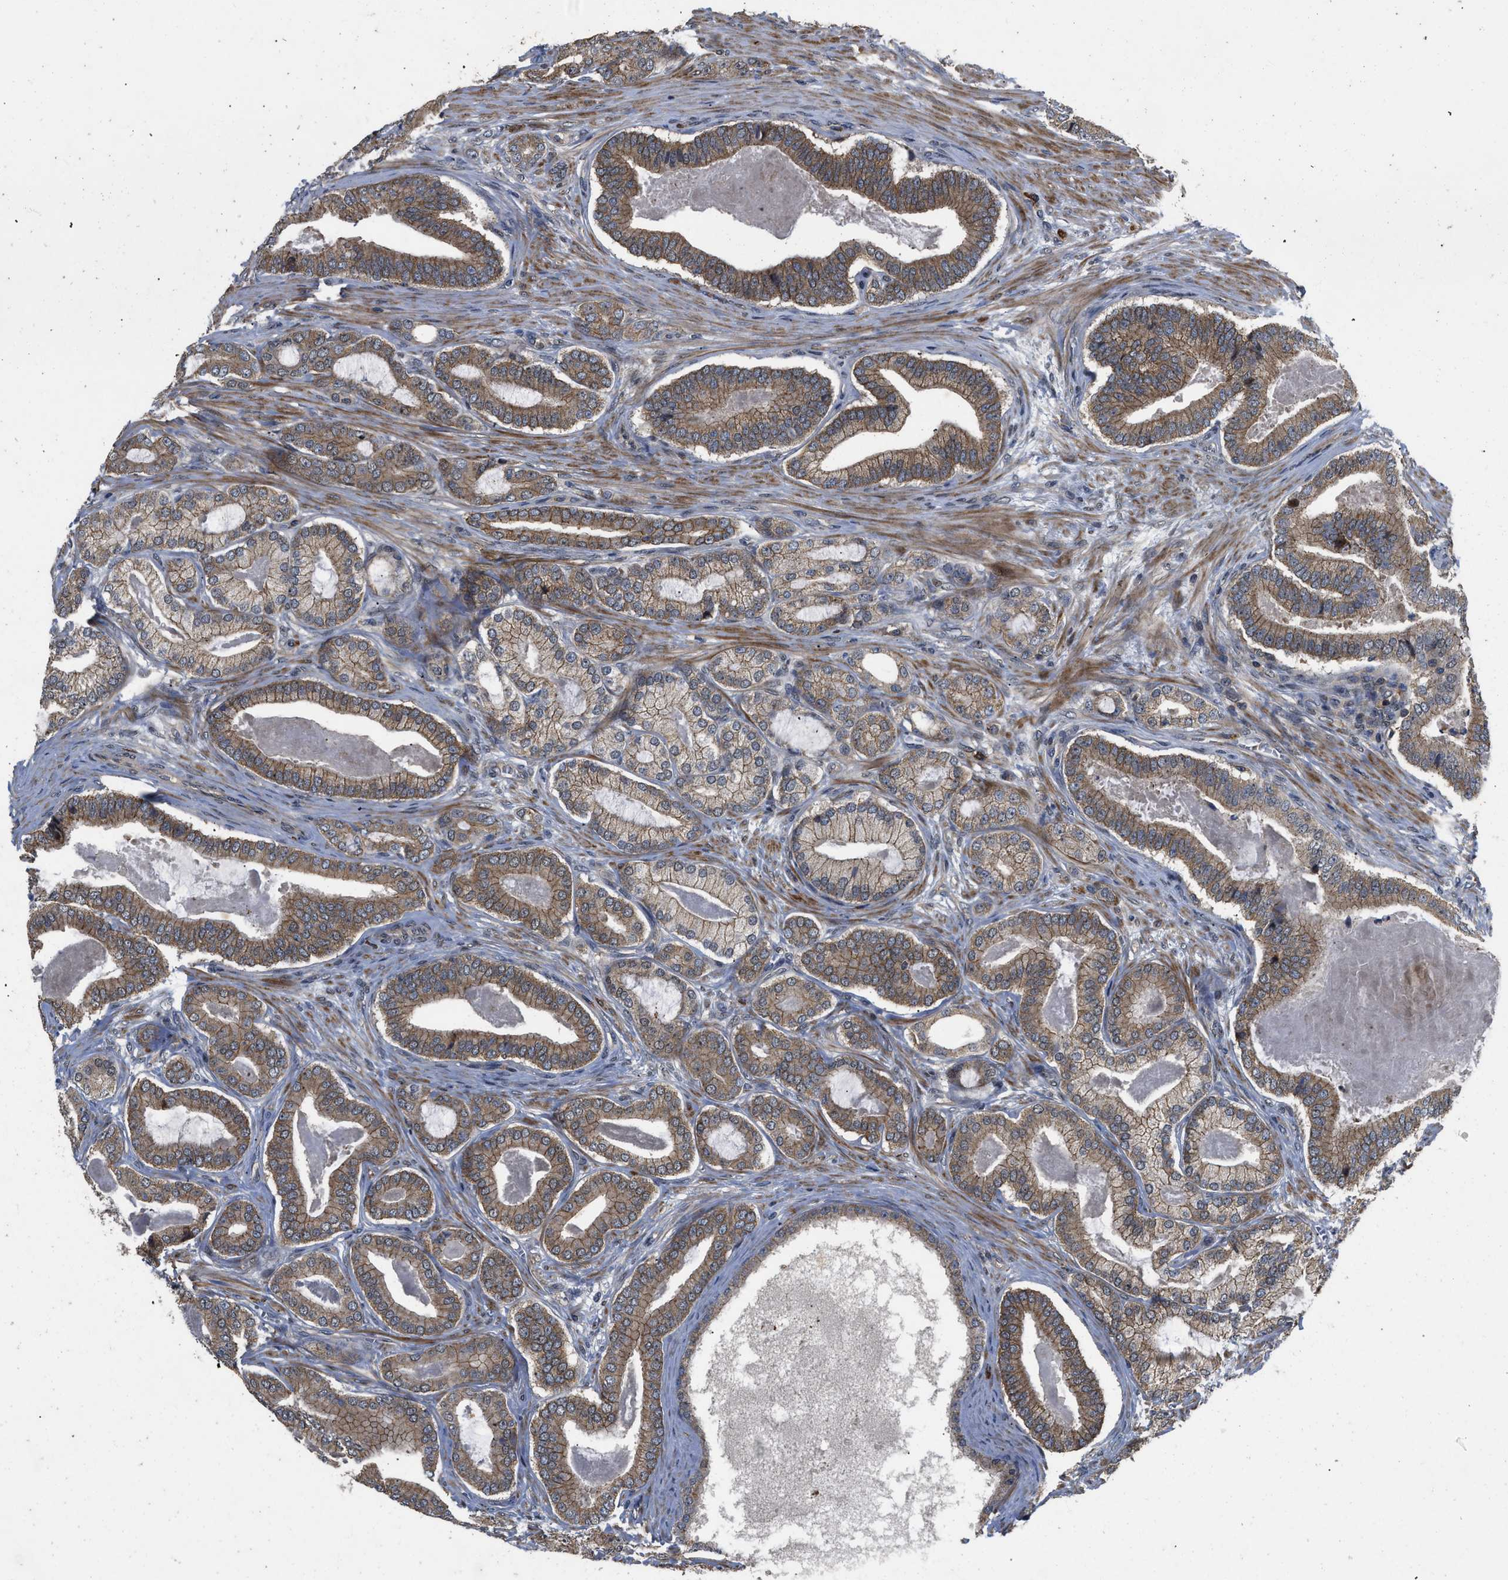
{"staining": {"intensity": "moderate", "quantity": ">75%", "location": "cytoplasmic/membranous"}, "tissue": "prostate cancer", "cell_type": "Tumor cells", "image_type": "cancer", "snomed": [{"axis": "morphology", "description": "Adenocarcinoma, High grade"}, {"axis": "topography", "description": "Prostate"}], "caption": "Prostate cancer (adenocarcinoma (high-grade)) was stained to show a protein in brown. There is medium levels of moderate cytoplasmic/membranous expression in approximately >75% of tumor cells. (DAB (3,3'-diaminobenzidine) = brown stain, brightfield microscopy at high magnification).", "gene": "PRDM14", "patient": {"sex": "male", "age": 60}}